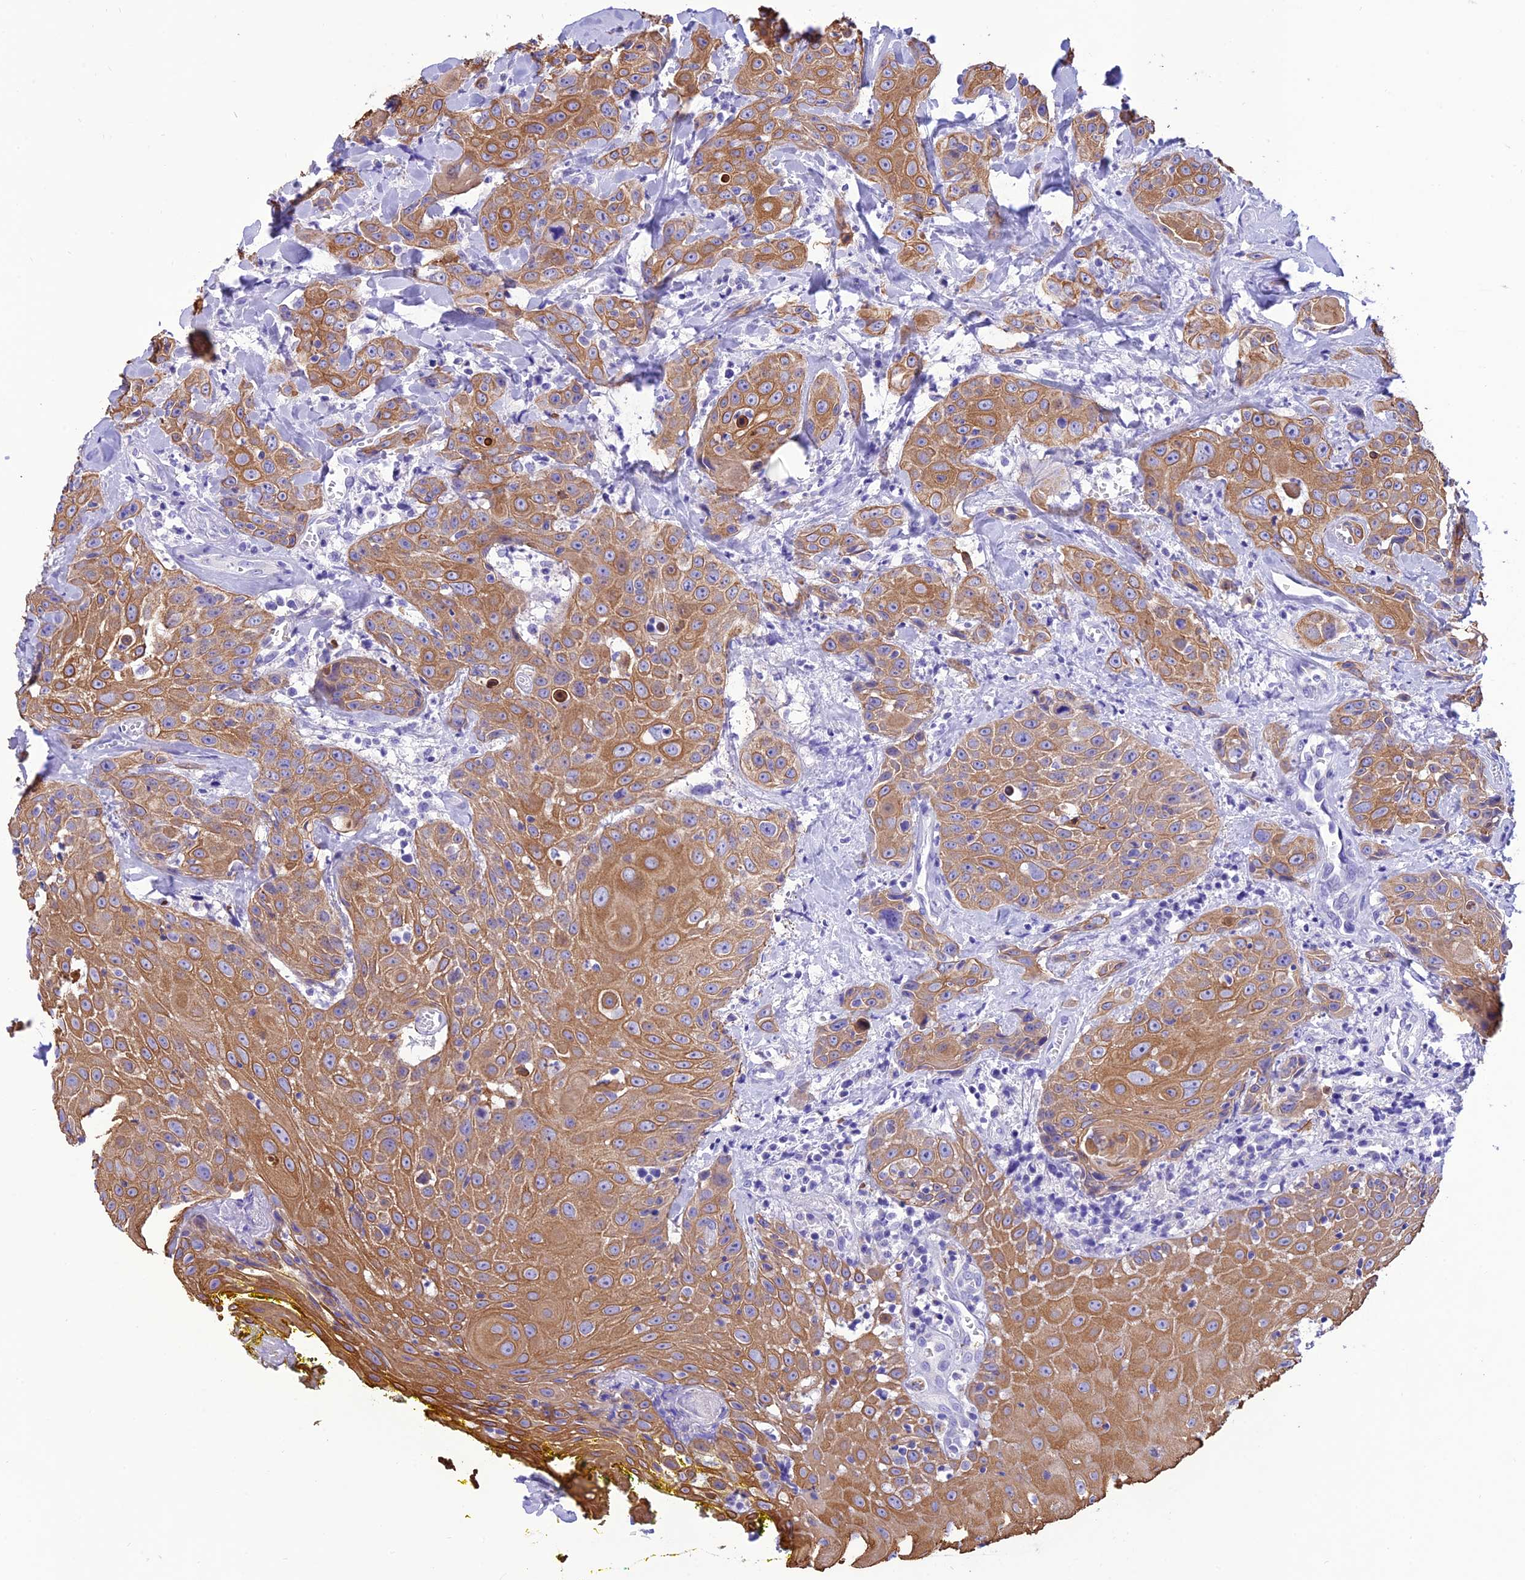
{"staining": {"intensity": "moderate", "quantity": ">75%", "location": "cytoplasmic/membranous"}, "tissue": "head and neck cancer", "cell_type": "Tumor cells", "image_type": "cancer", "snomed": [{"axis": "morphology", "description": "Squamous cell carcinoma, NOS"}, {"axis": "topography", "description": "Oral tissue"}, {"axis": "topography", "description": "Head-Neck"}], "caption": "Protein positivity by immunohistochemistry (IHC) shows moderate cytoplasmic/membranous staining in about >75% of tumor cells in head and neck squamous cell carcinoma. Nuclei are stained in blue.", "gene": "VPS52", "patient": {"sex": "female", "age": 82}}